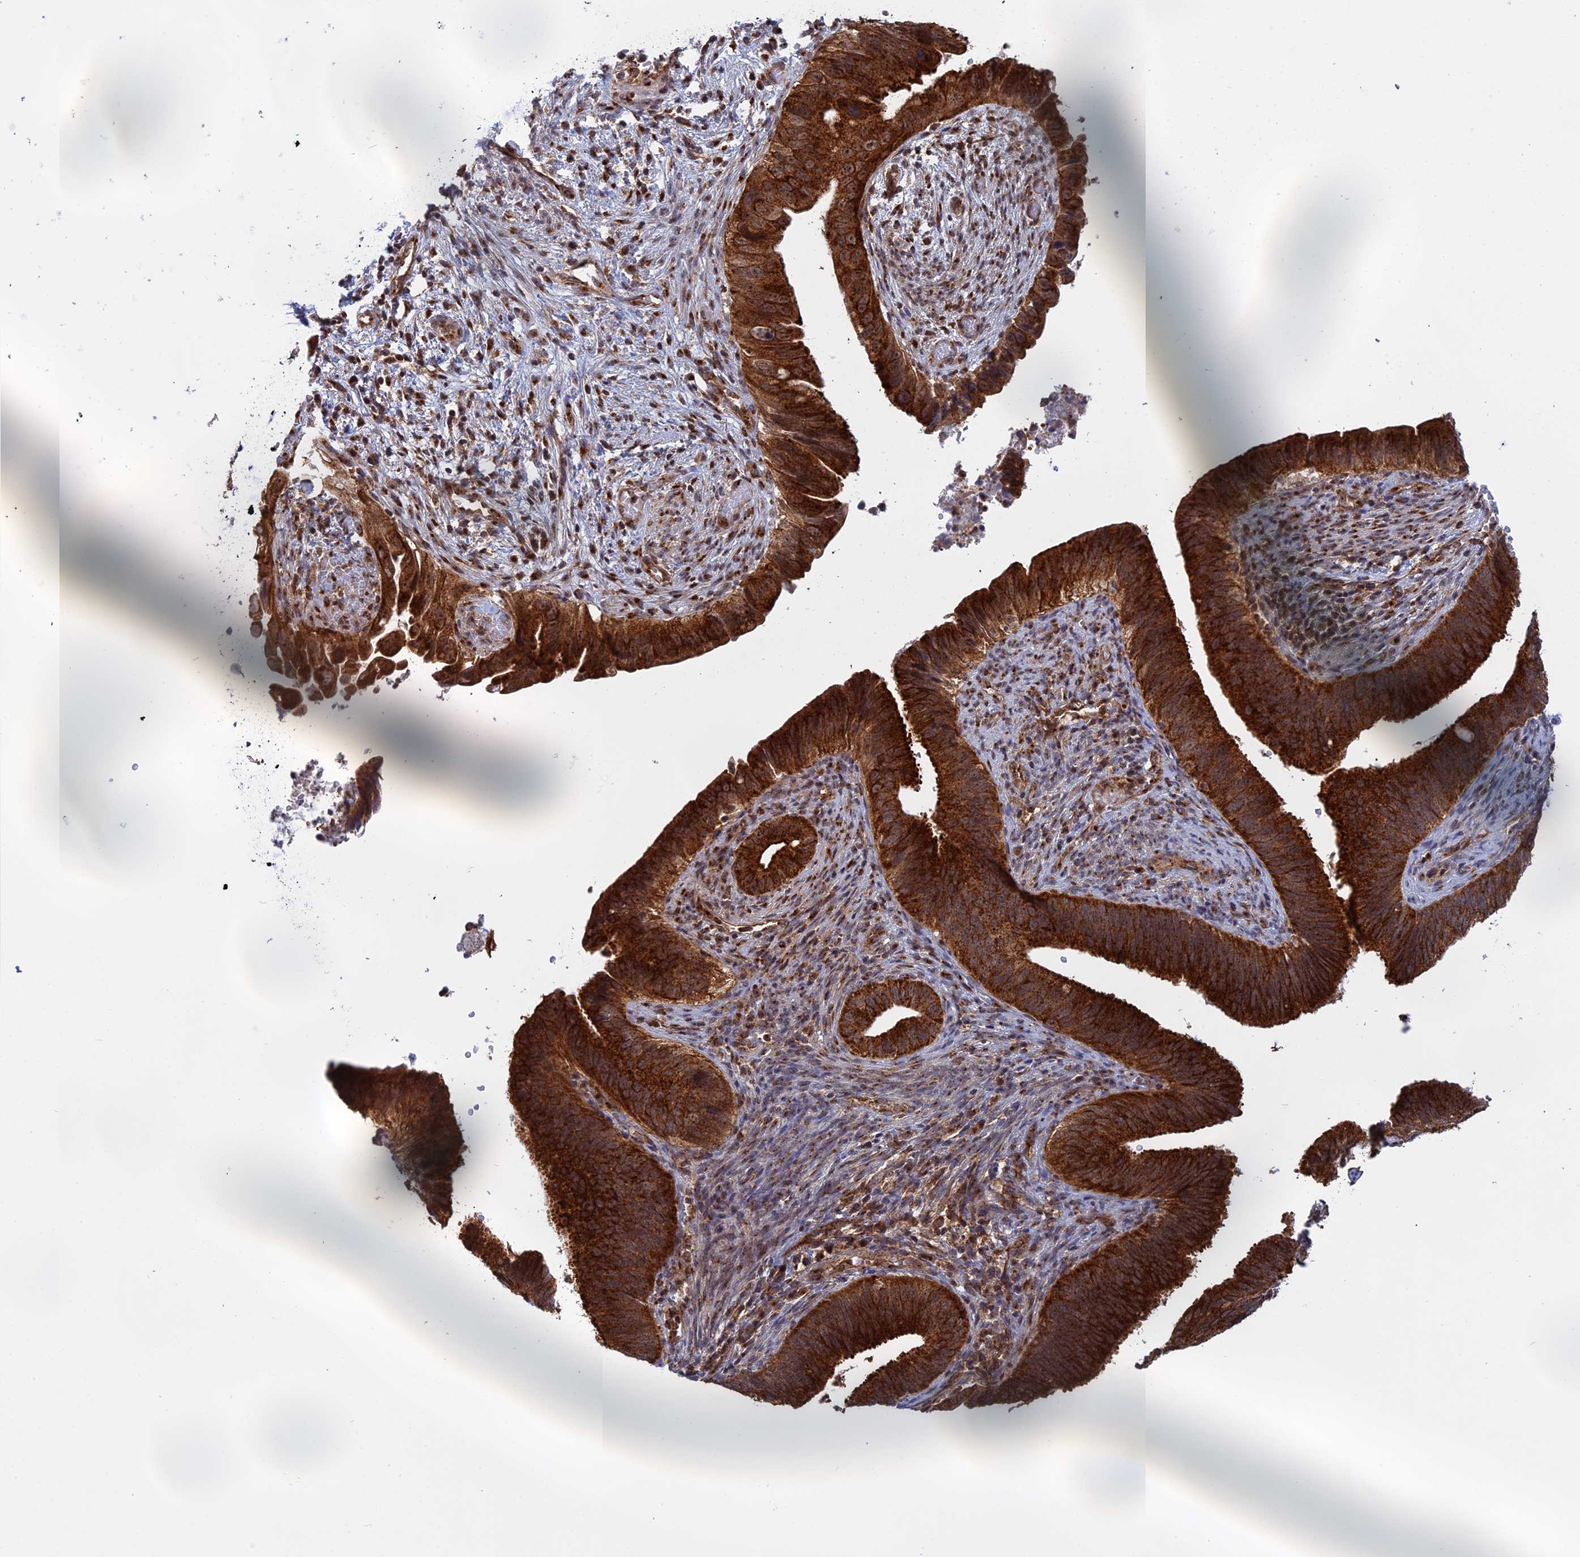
{"staining": {"intensity": "strong", "quantity": ">75%", "location": "cytoplasmic/membranous"}, "tissue": "cervical cancer", "cell_type": "Tumor cells", "image_type": "cancer", "snomed": [{"axis": "morphology", "description": "Adenocarcinoma, NOS"}, {"axis": "topography", "description": "Cervix"}], "caption": "Immunohistochemical staining of adenocarcinoma (cervical) demonstrates strong cytoplasmic/membranous protein expression in about >75% of tumor cells. The protein of interest is stained brown, and the nuclei are stained in blue (DAB (3,3'-diaminobenzidine) IHC with brightfield microscopy, high magnification).", "gene": "CLINT1", "patient": {"sex": "female", "age": 42}}